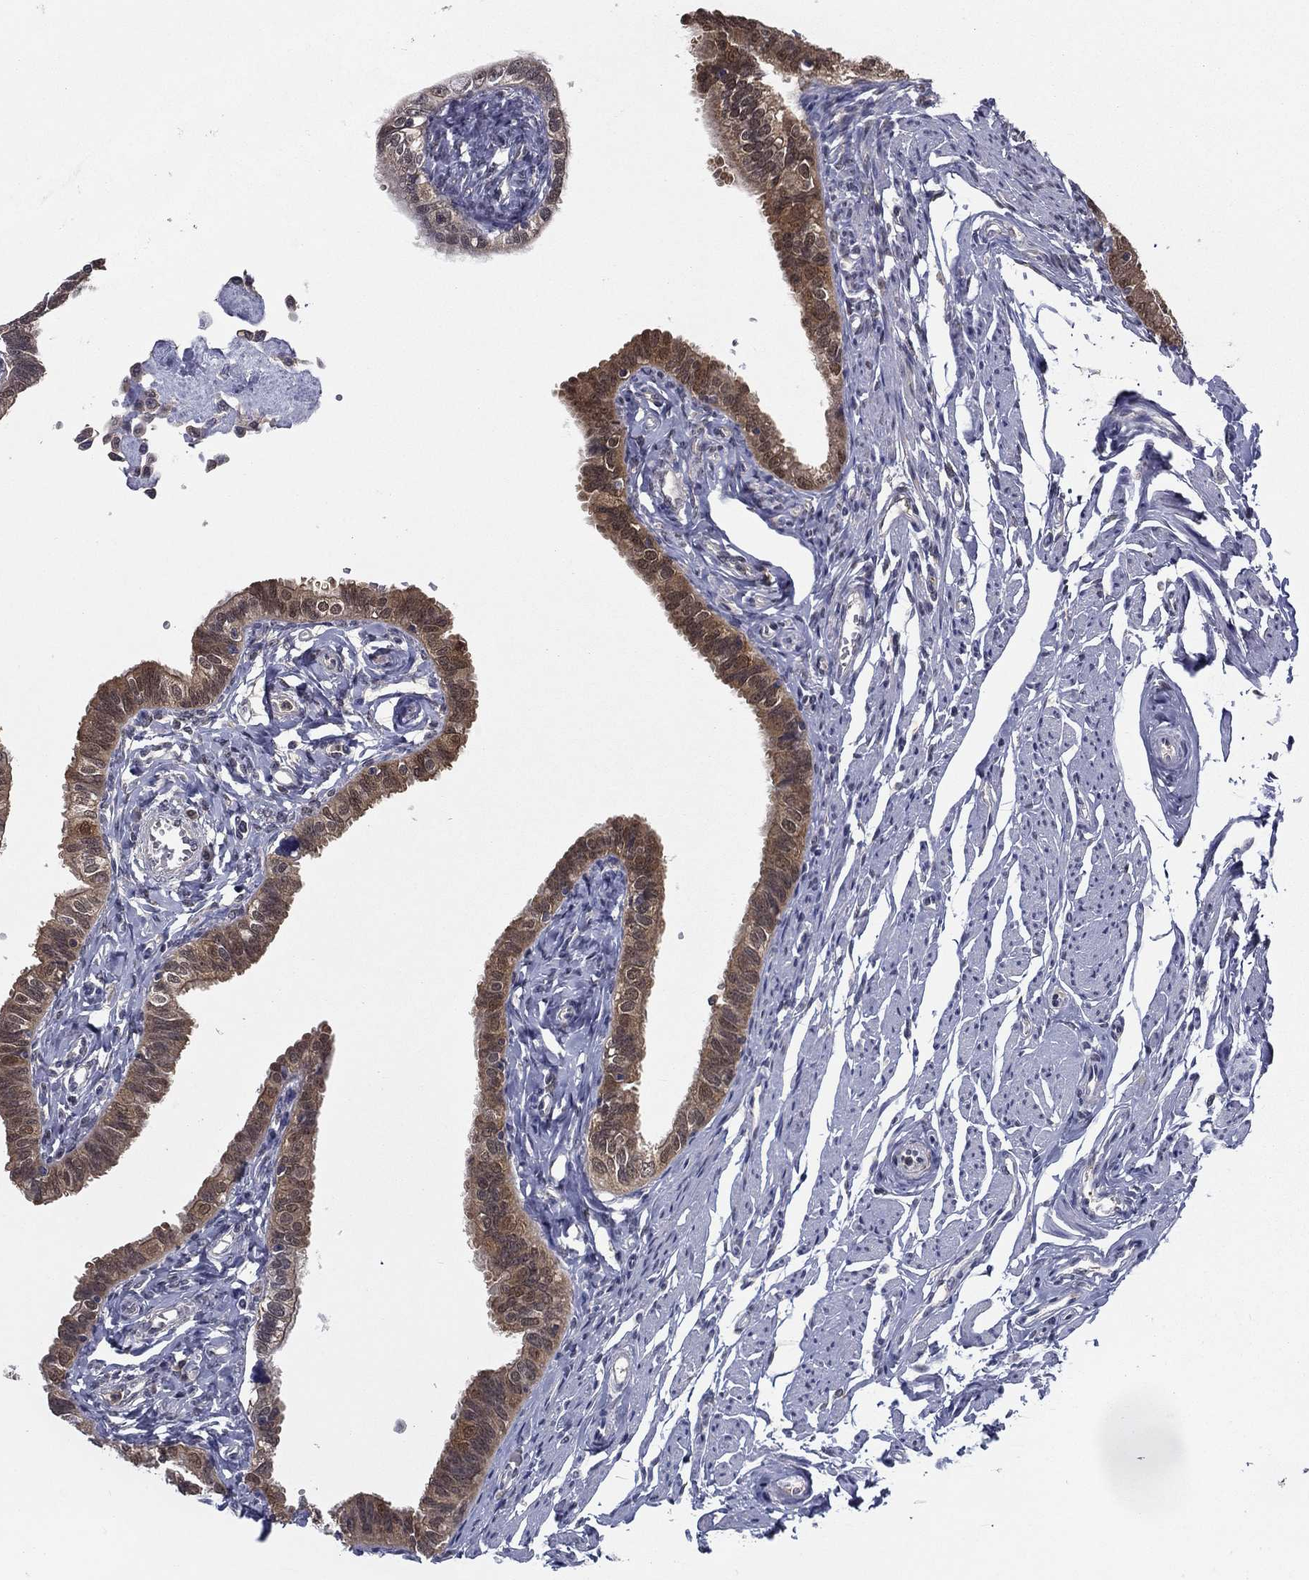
{"staining": {"intensity": "moderate", "quantity": ">75%", "location": "cytoplasmic/membranous"}, "tissue": "fallopian tube", "cell_type": "Glandular cells", "image_type": "normal", "snomed": [{"axis": "morphology", "description": "Normal tissue, NOS"}, {"axis": "topography", "description": "Fallopian tube"}], "caption": "Moderate cytoplasmic/membranous positivity is seen in approximately >75% of glandular cells in unremarkable fallopian tube. (DAB (3,3'-diaminobenzidine) = brown stain, brightfield microscopy at high magnification).", "gene": "NIT2", "patient": {"sex": "female", "age": 54}}